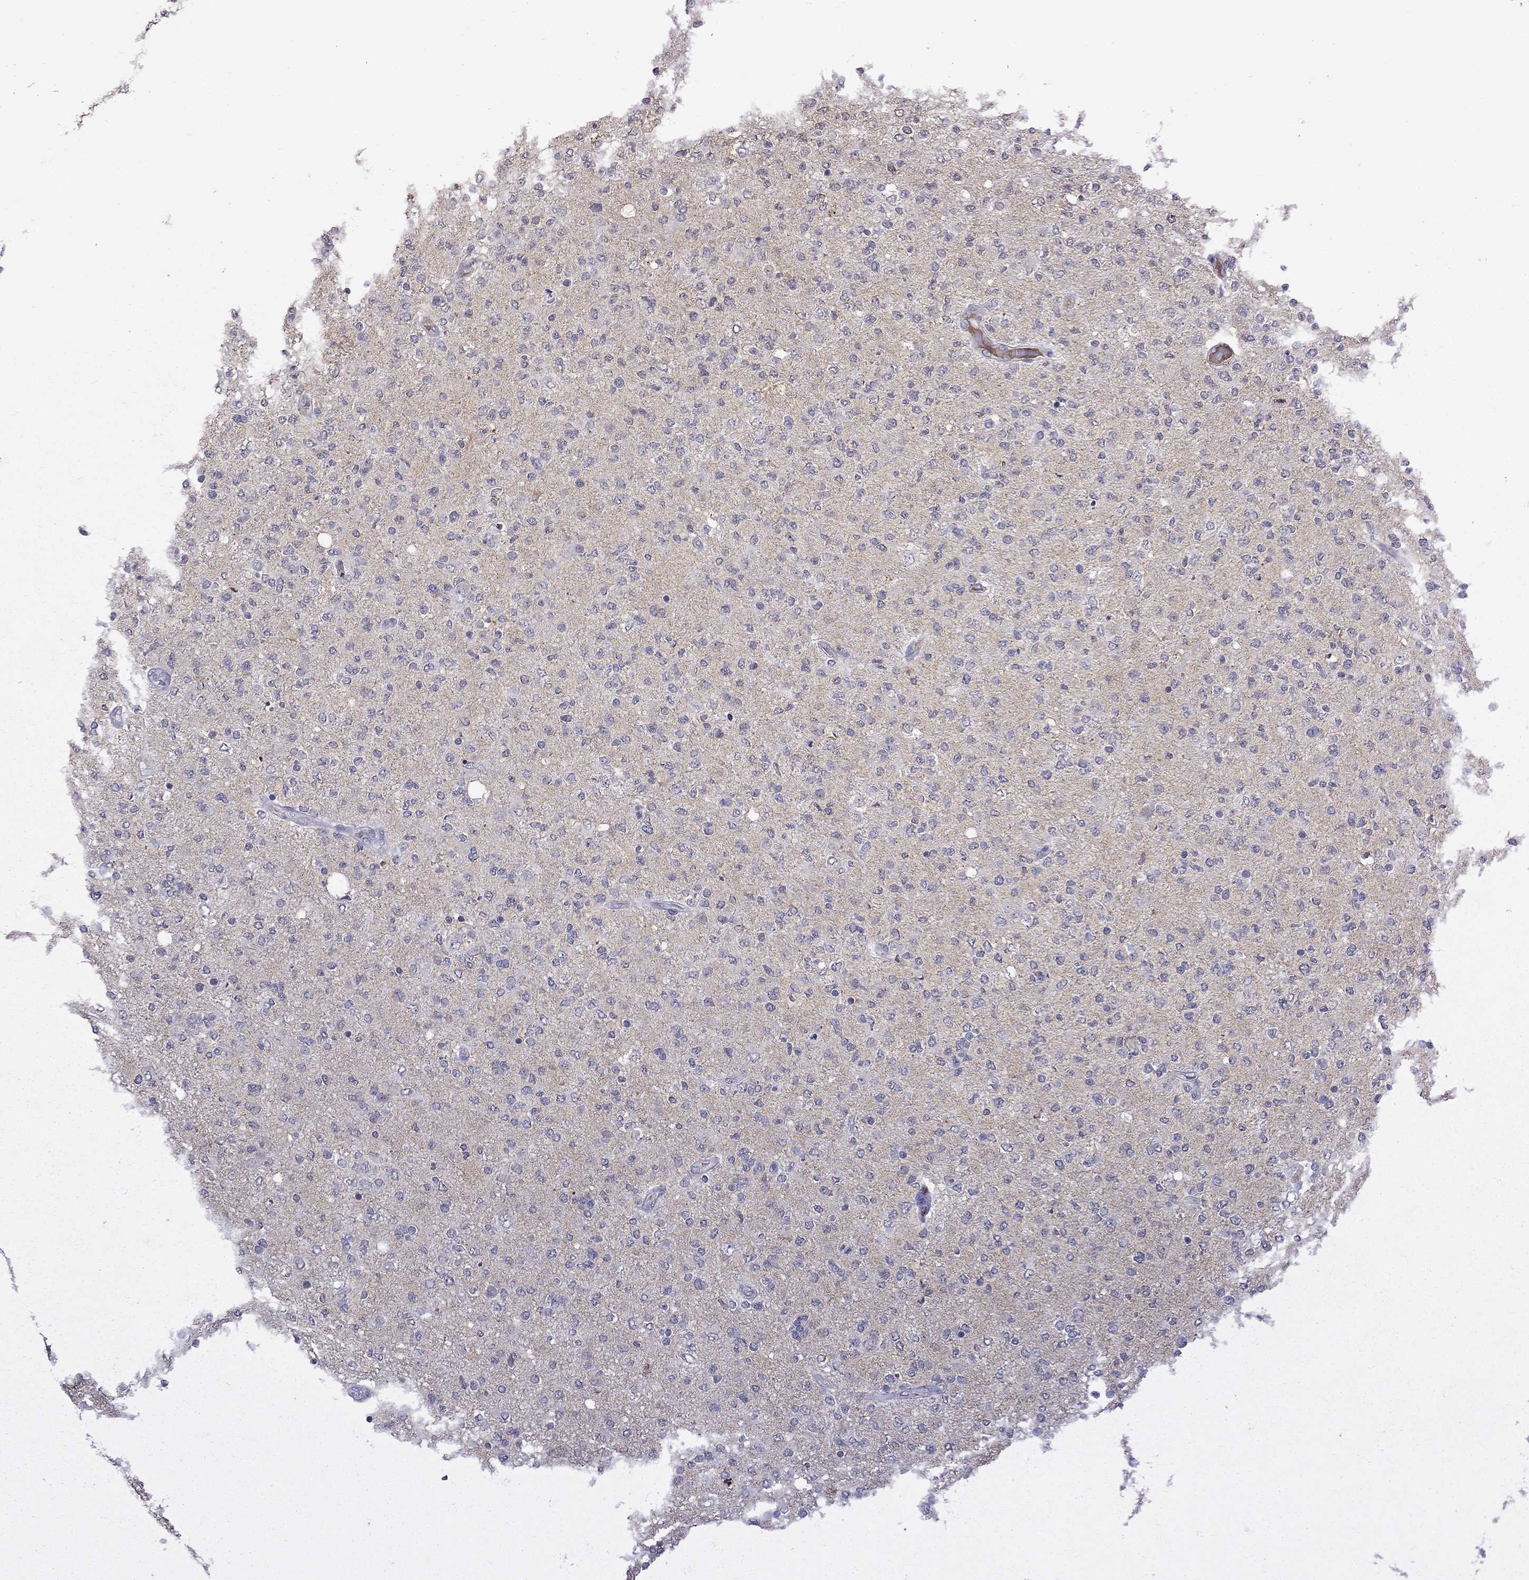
{"staining": {"intensity": "negative", "quantity": "none", "location": "none"}, "tissue": "glioma", "cell_type": "Tumor cells", "image_type": "cancer", "snomed": [{"axis": "morphology", "description": "Glioma, malignant, High grade"}, {"axis": "topography", "description": "Cerebral cortex"}], "caption": "This photomicrograph is of glioma stained with immunohistochemistry to label a protein in brown with the nuclei are counter-stained blue. There is no staining in tumor cells.", "gene": "SERPINA3", "patient": {"sex": "male", "age": 70}}